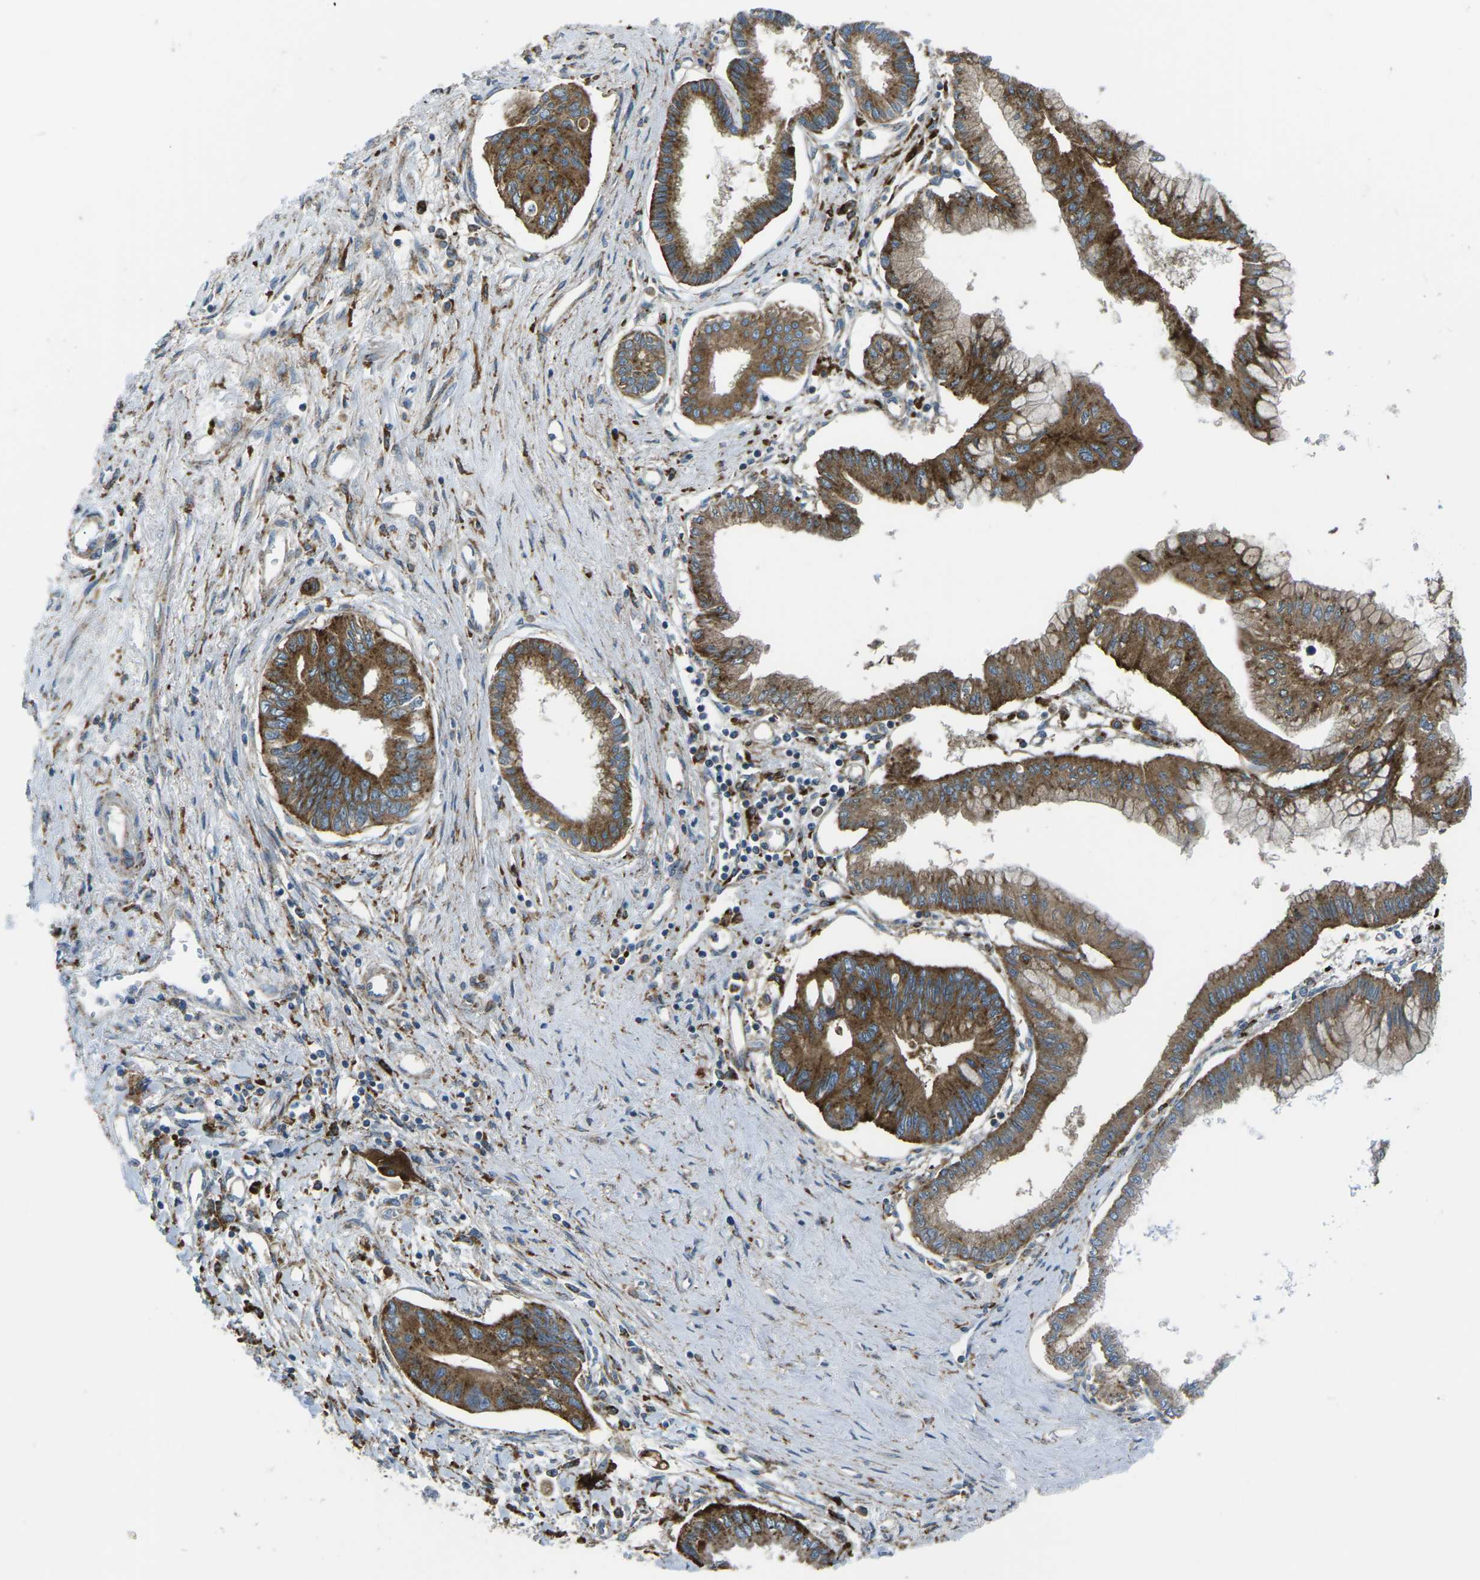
{"staining": {"intensity": "strong", "quantity": ">75%", "location": "cytoplasmic/membranous"}, "tissue": "pancreatic cancer", "cell_type": "Tumor cells", "image_type": "cancer", "snomed": [{"axis": "morphology", "description": "Adenocarcinoma, NOS"}, {"axis": "topography", "description": "Pancreas"}], "caption": "Immunohistochemical staining of pancreatic adenocarcinoma reveals high levels of strong cytoplasmic/membranous protein positivity in about >75% of tumor cells. (brown staining indicates protein expression, while blue staining denotes nuclei).", "gene": "CDK17", "patient": {"sex": "female", "age": 77}}